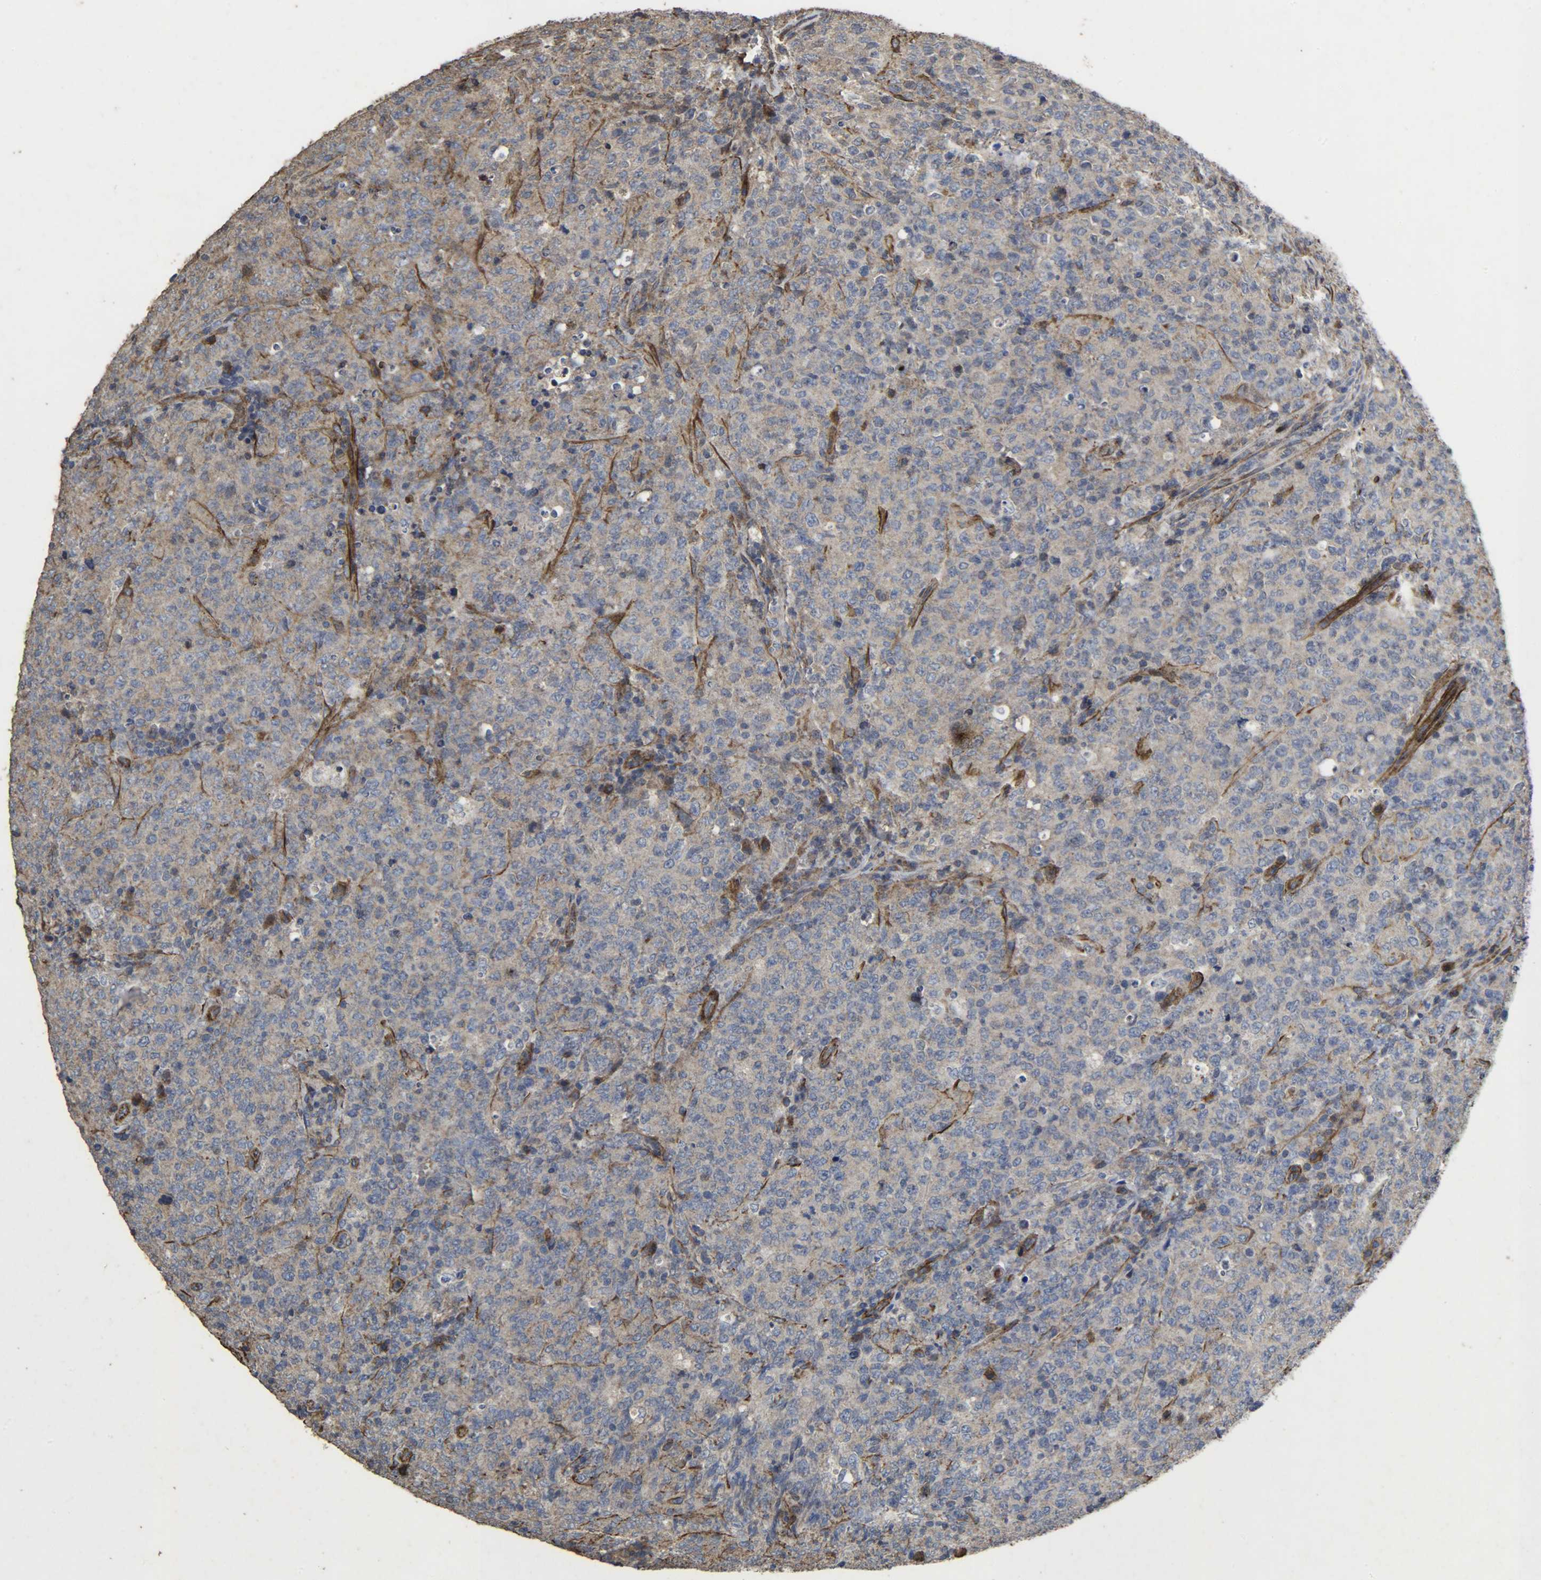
{"staining": {"intensity": "weak", "quantity": "<25%", "location": "cytoplasmic/membranous"}, "tissue": "lymphoma", "cell_type": "Tumor cells", "image_type": "cancer", "snomed": [{"axis": "morphology", "description": "Malignant lymphoma, non-Hodgkin's type, High grade"}, {"axis": "topography", "description": "Tonsil"}], "caption": "DAB immunohistochemical staining of human malignant lymphoma, non-Hodgkin's type (high-grade) exhibits no significant positivity in tumor cells. (Immunohistochemistry (ihc), brightfield microscopy, high magnification).", "gene": "TPM4", "patient": {"sex": "female", "age": 36}}